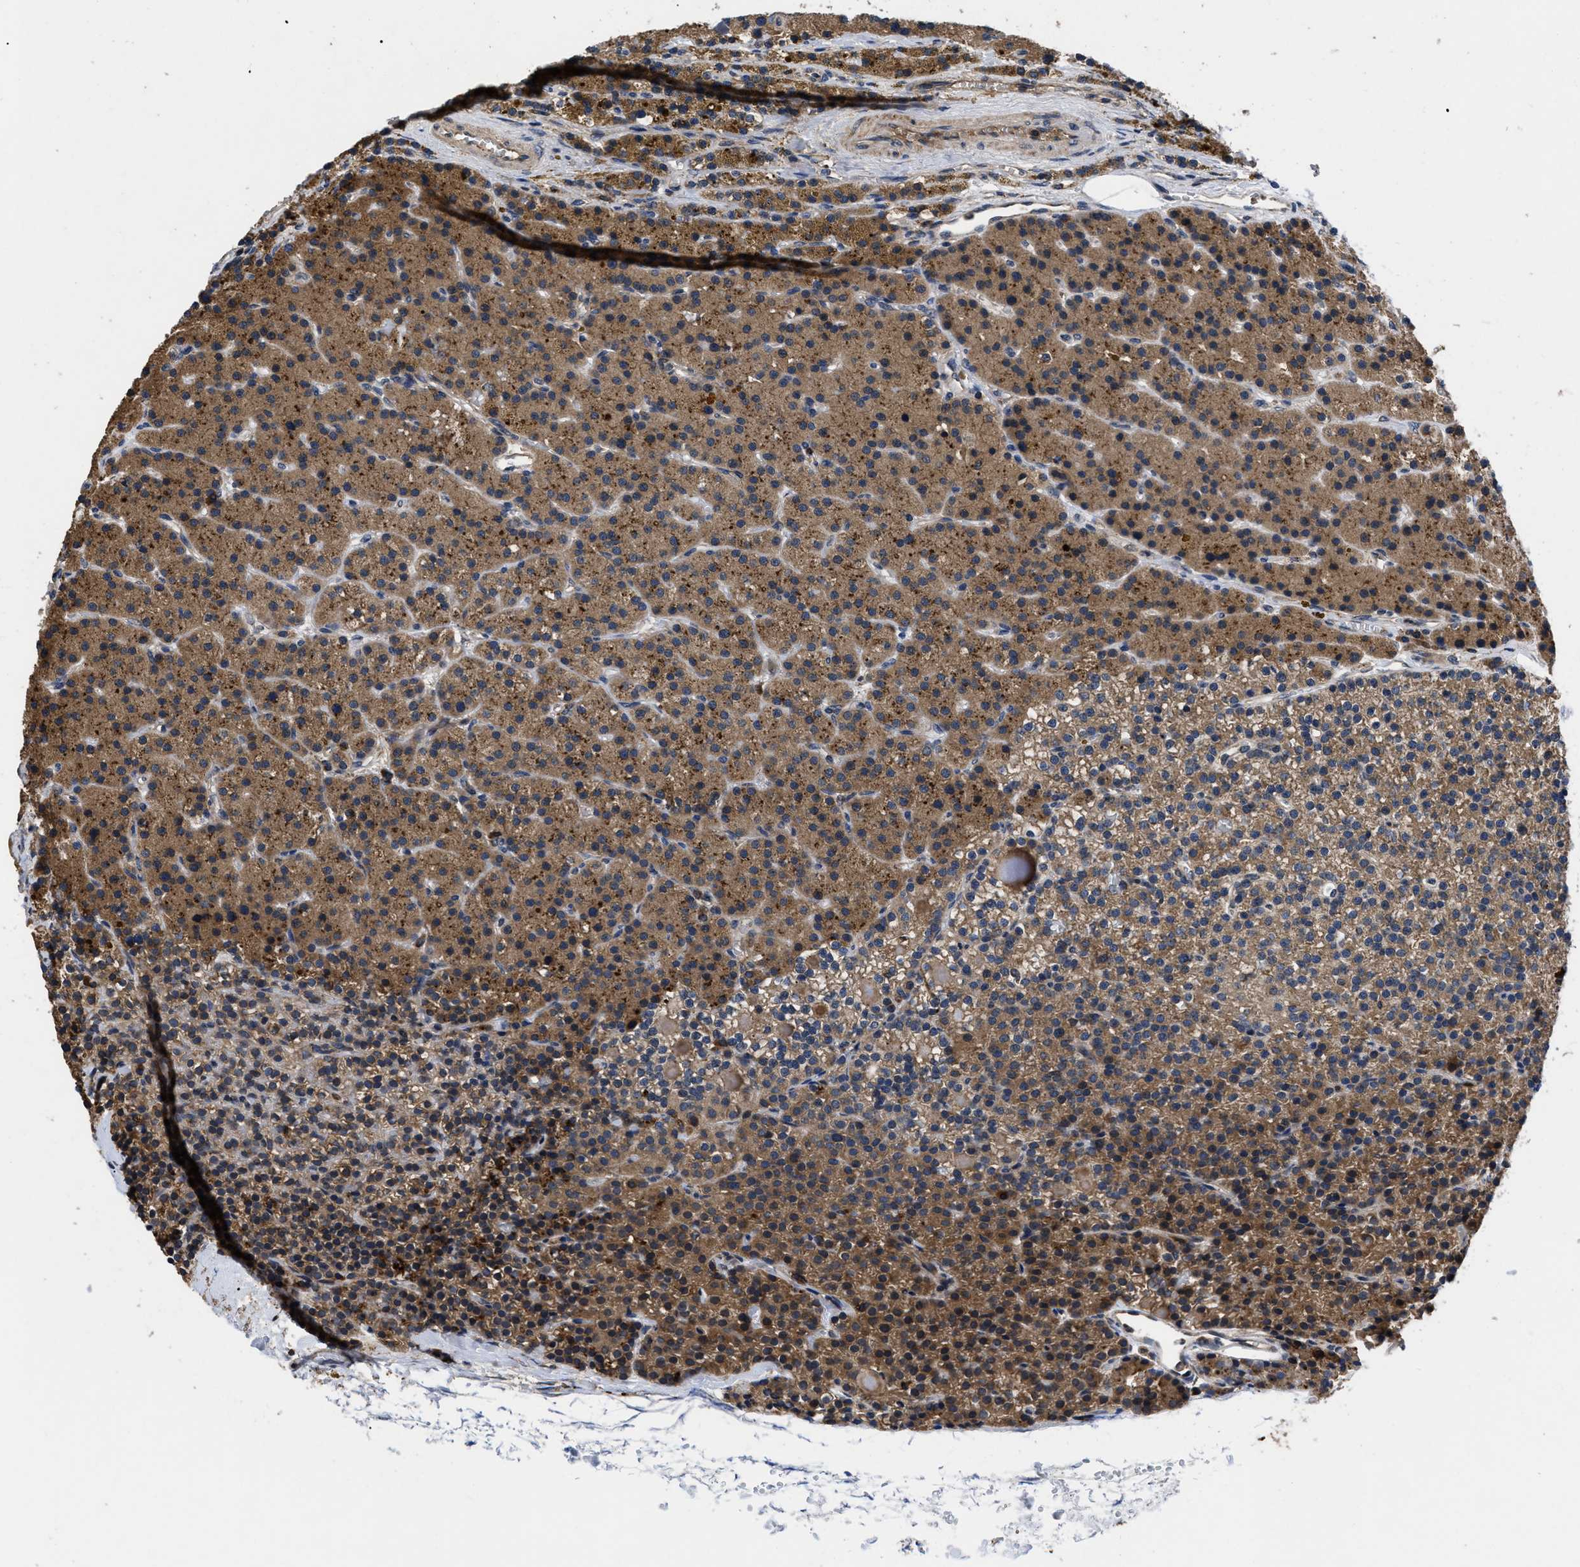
{"staining": {"intensity": "moderate", "quantity": ">75%", "location": "cytoplasmic/membranous"}, "tissue": "parathyroid gland", "cell_type": "Glandular cells", "image_type": "normal", "snomed": [{"axis": "morphology", "description": "Normal tissue, NOS"}, {"axis": "morphology", "description": "Adenoma, NOS"}, {"axis": "topography", "description": "Parathyroid gland"}], "caption": "Protein staining displays moderate cytoplasmic/membranous staining in approximately >75% of glandular cells in normal parathyroid gland.", "gene": "LRRC3", "patient": {"sex": "male", "age": 75}}